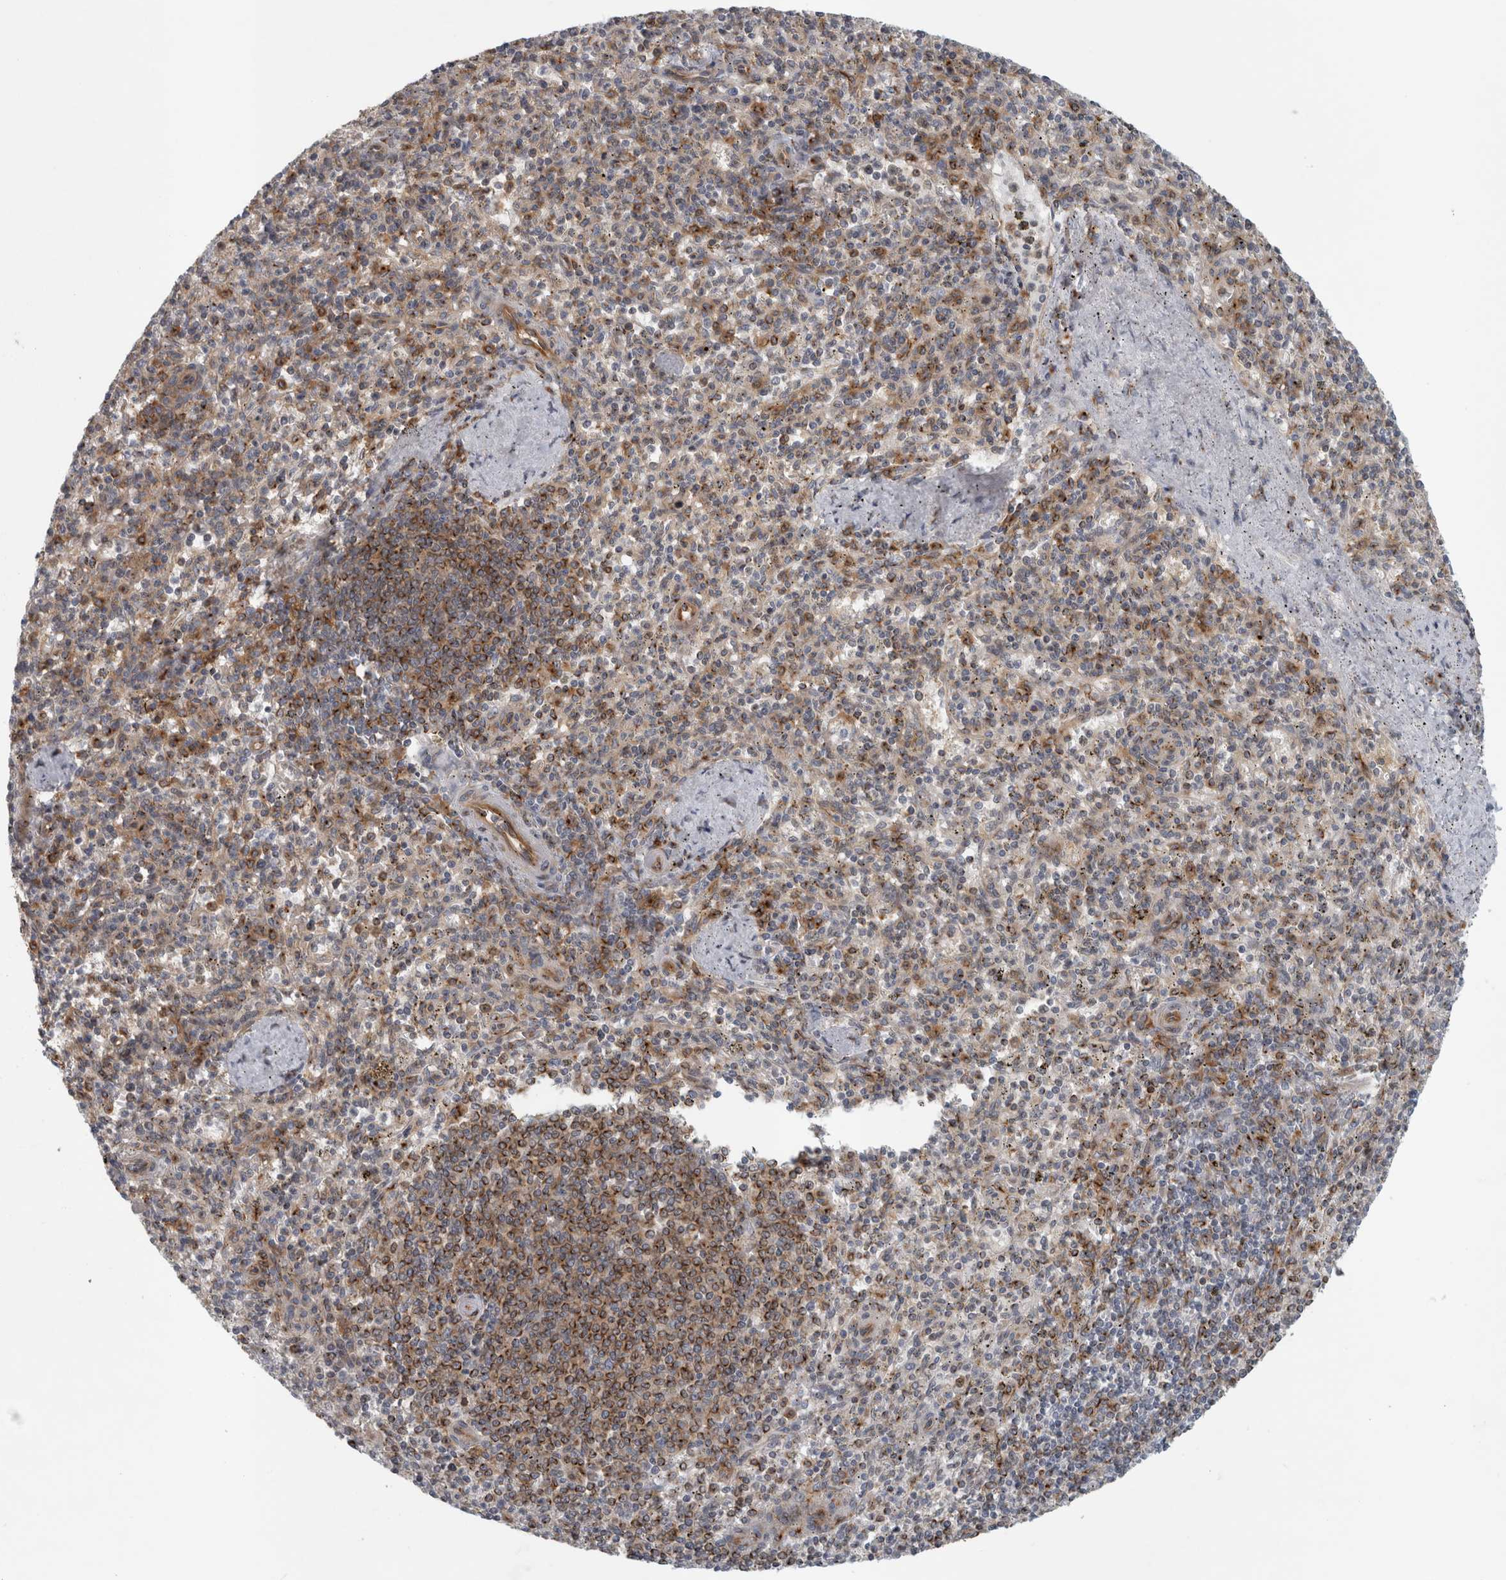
{"staining": {"intensity": "moderate", "quantity": "25%-75%", "location": "cytoplasmic/membranous"}, "tissue": "spleen", "cell_type": "Cells in red pulp", "image_type": "normal", "snomed": [{"axis": "morphology", "description": "Normal tissue, NOS"}, {"axis": "topography", "description": "Spleen"}], "caption": "Moderate cytoplasmic/membranous staining is present in about 25%-75% of cells in red pulp in unremarkable spleen. The protein of interest is shown in brown color, while the nuclei are stained blue.", "gene": "PEX6", "patient": {"sex": "male", "age": 72}}